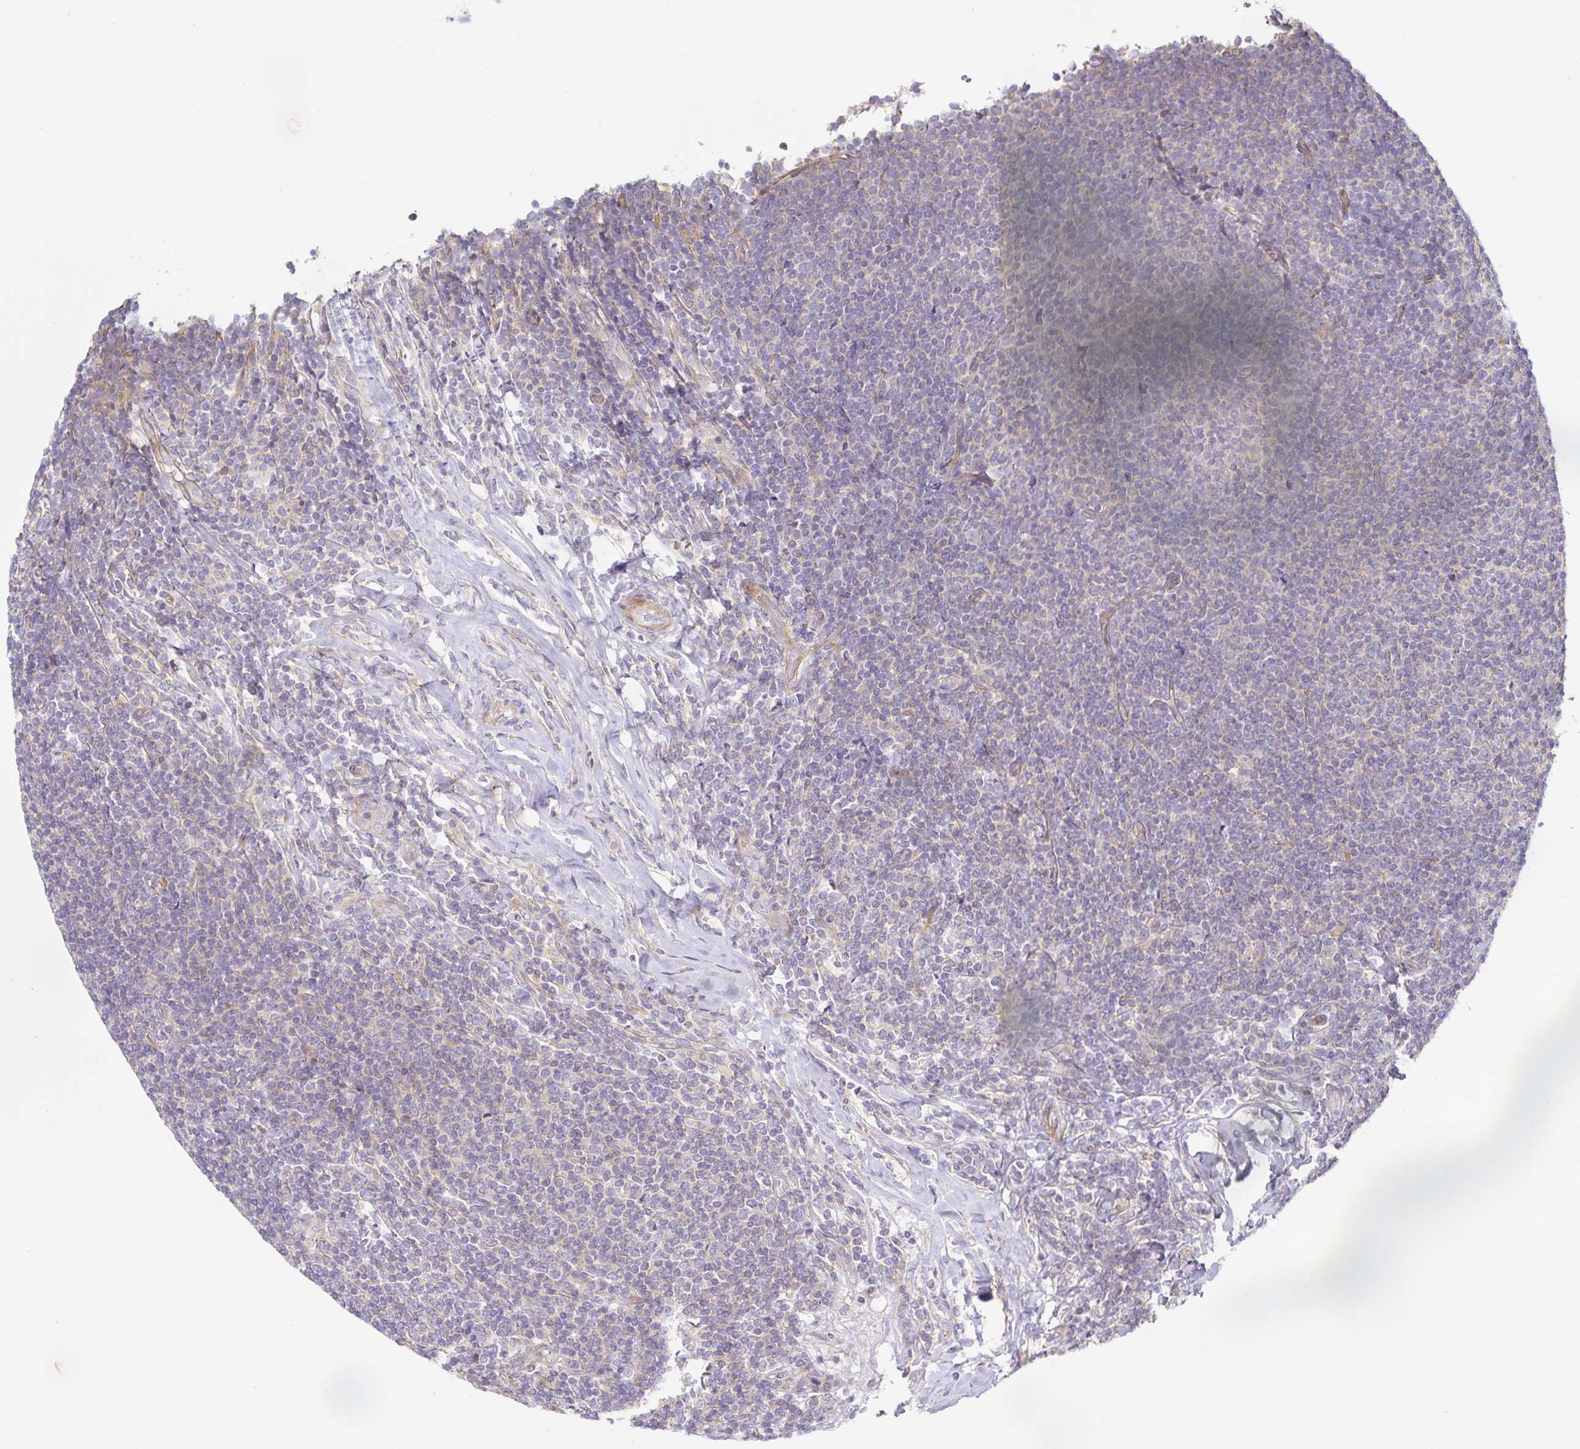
{"staining": {"intensity": "negative", "quantity": "none", "location": "none"}, "tissue": "lymphoma", "cell_type": "Tumor cells", "image_type": "cancer", "snomed": [{"axis": "morphology", "description": "Malignant lymphoma, non-Hodgkin's type, Low grade"}, {"axis": "topography", "description": "Lymph node"}], "caption": "The photomicrograph reveals no staining of tumor cells in malignant lymphoma, non-Hodgkin's type (low-grade). (Stains: DAB IHC with hematoxylin counter stain, Microscopy: brightfield microscopy at high magnification).", "gene": "METTL22", "patient": {"sex": "male", "age": 52}}